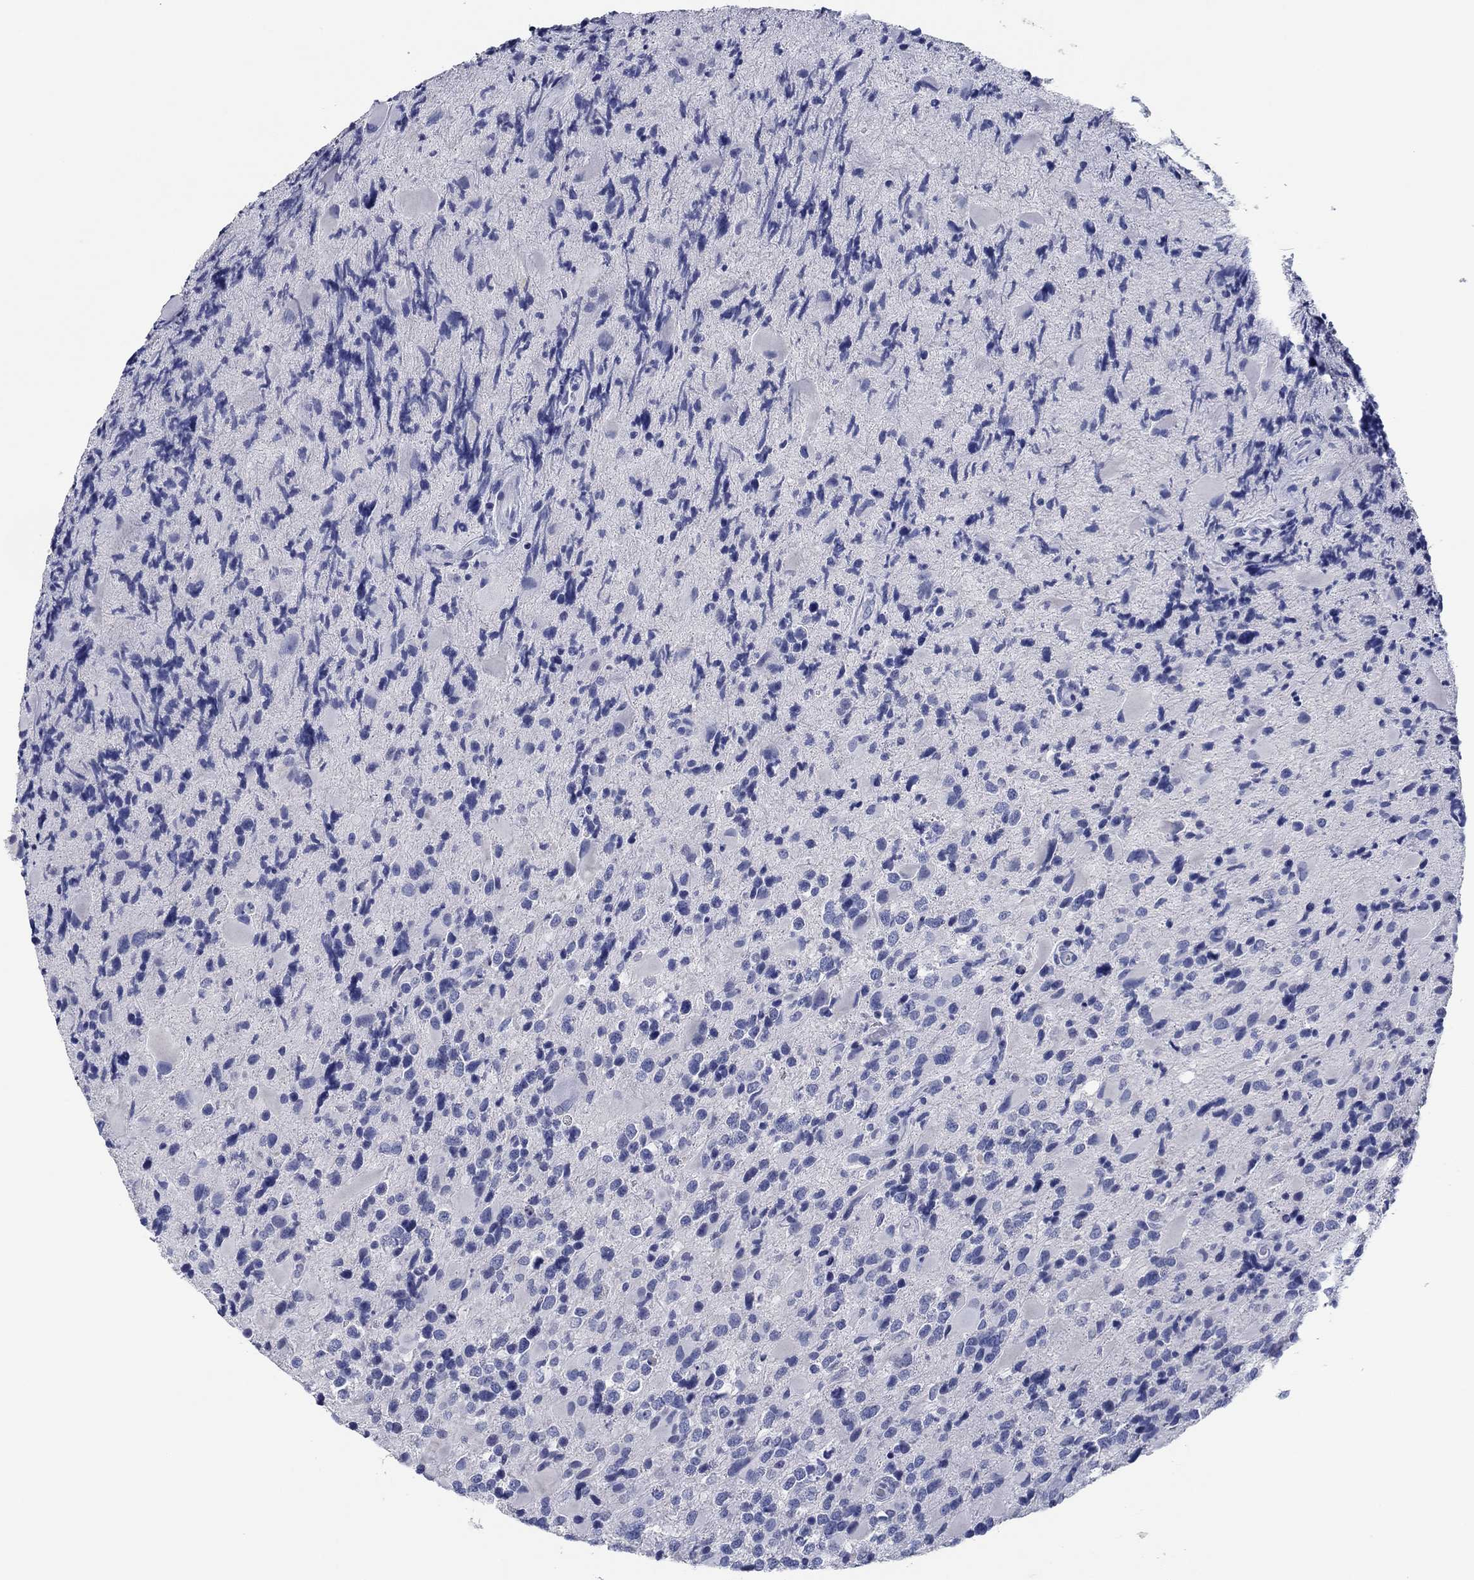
{"staining": {"intensity": "negative", "quantity": "none", "location": "none"}, "tissue": "glioma", "cell_type": "Tumor cells", "image_type": "cancer", "snomed": [{"axis": "morphology", "description": "Glioma, malignant, Low grade"}, {"axis": "topography", "description": "Brain"}], "caption": "The micrograph displays no staining of tumor cells in glioma.", "gene": "POU5F1", "patient": {"sex": "female", "age": 32}}